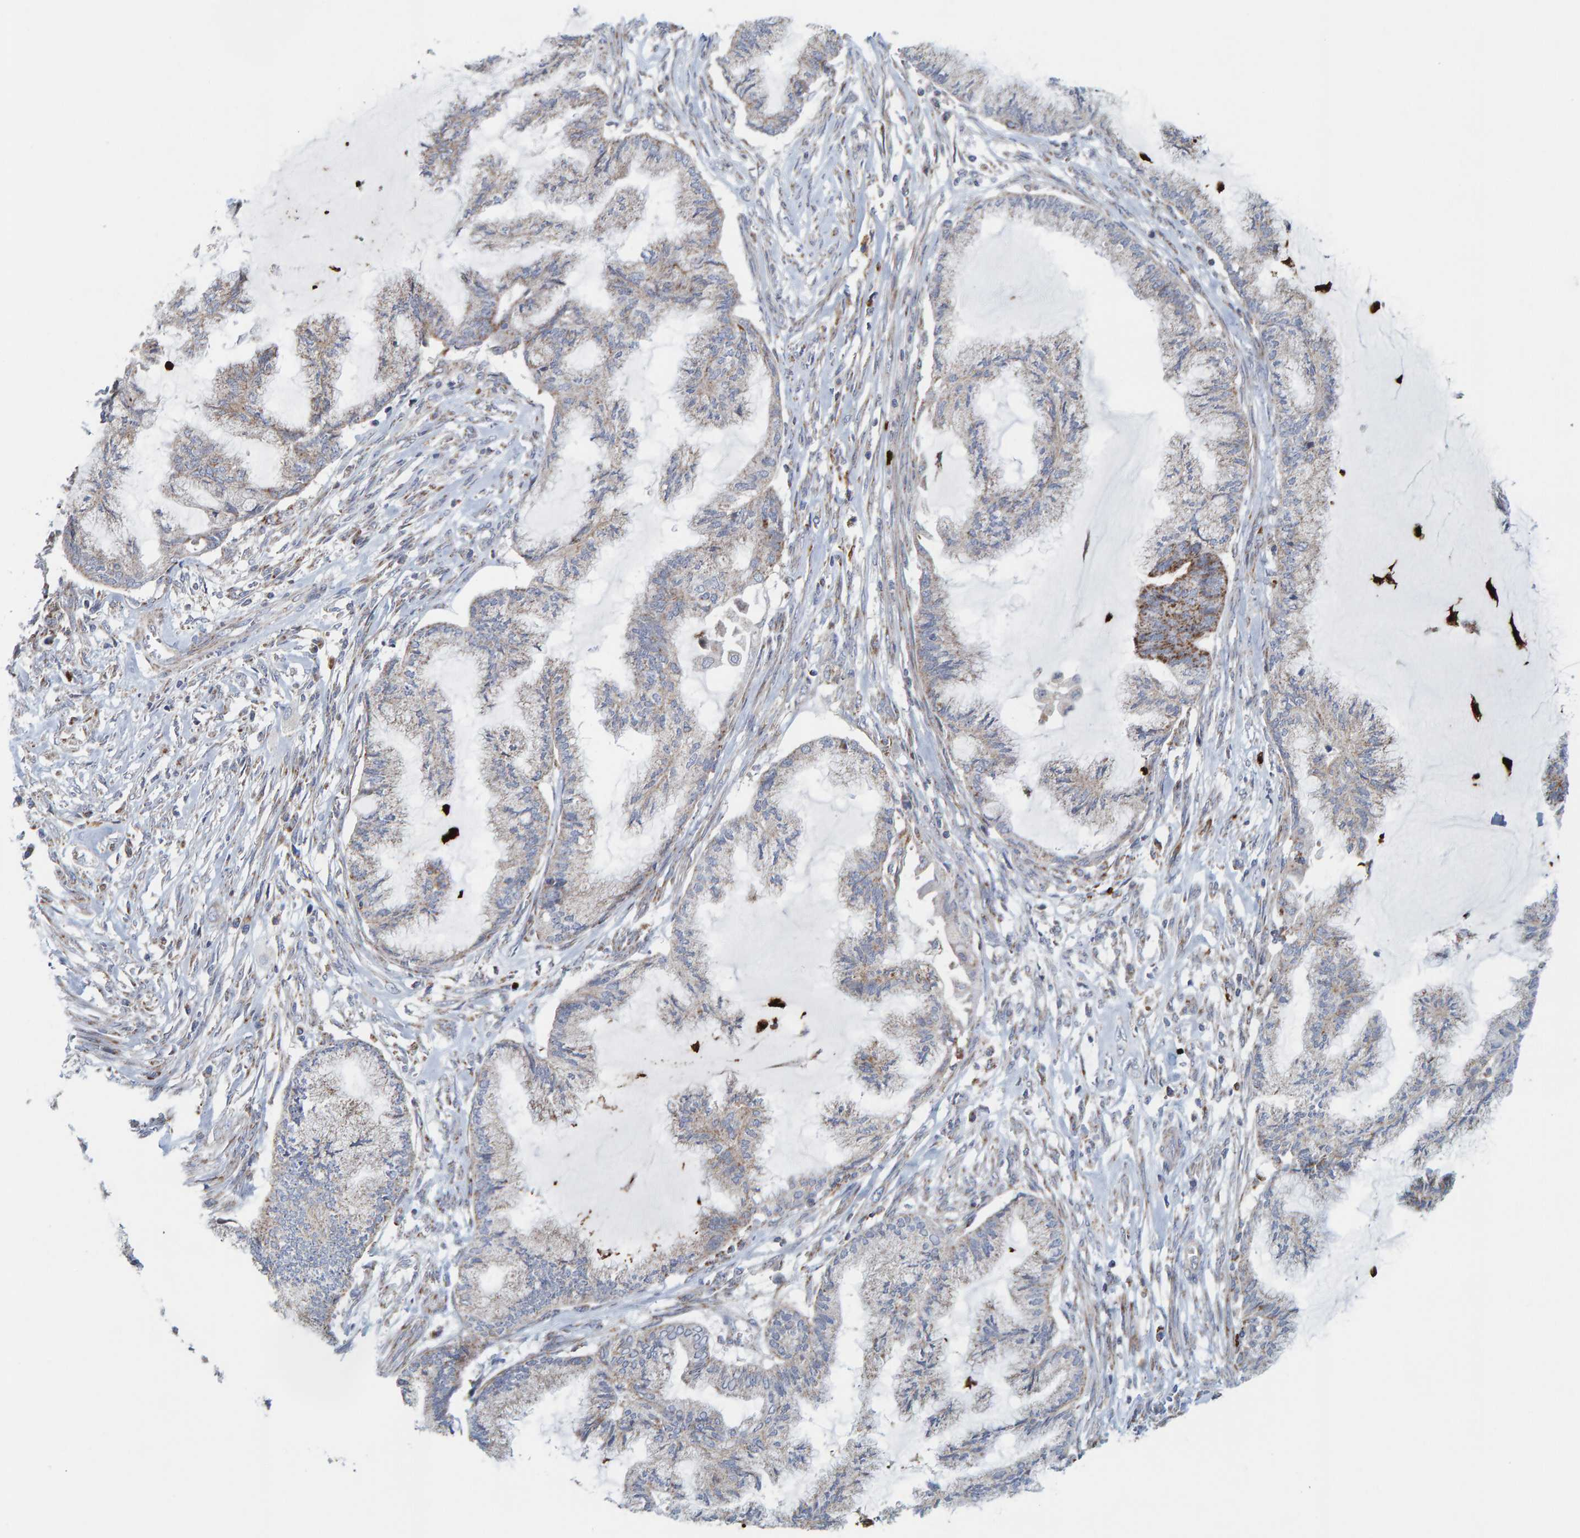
{"staining": {"intensity": "moderate", "quantity": "<25%", "location": "cytoplasmic/membranous"}, "tissue": "endometrial cancer", "cell_type": "Tumor cells", "image_type": "cancer", "snomed": [{"axis": "morphology", "description": "Adenocarcinoma, NOS"}, {"axis": "topography", "description": "Endometrium"}], "caption": "Immunohistochemical staining of adenocarcinoma (endometrial) reveals moderate cytoplasmic/membranous protein staining in about <25% of tumor cells. (DAB IHC, brown staining for protein, blue staining for nuclei).", "gene": "B9D1", "patient": {"sex": "female", "age": 86}}